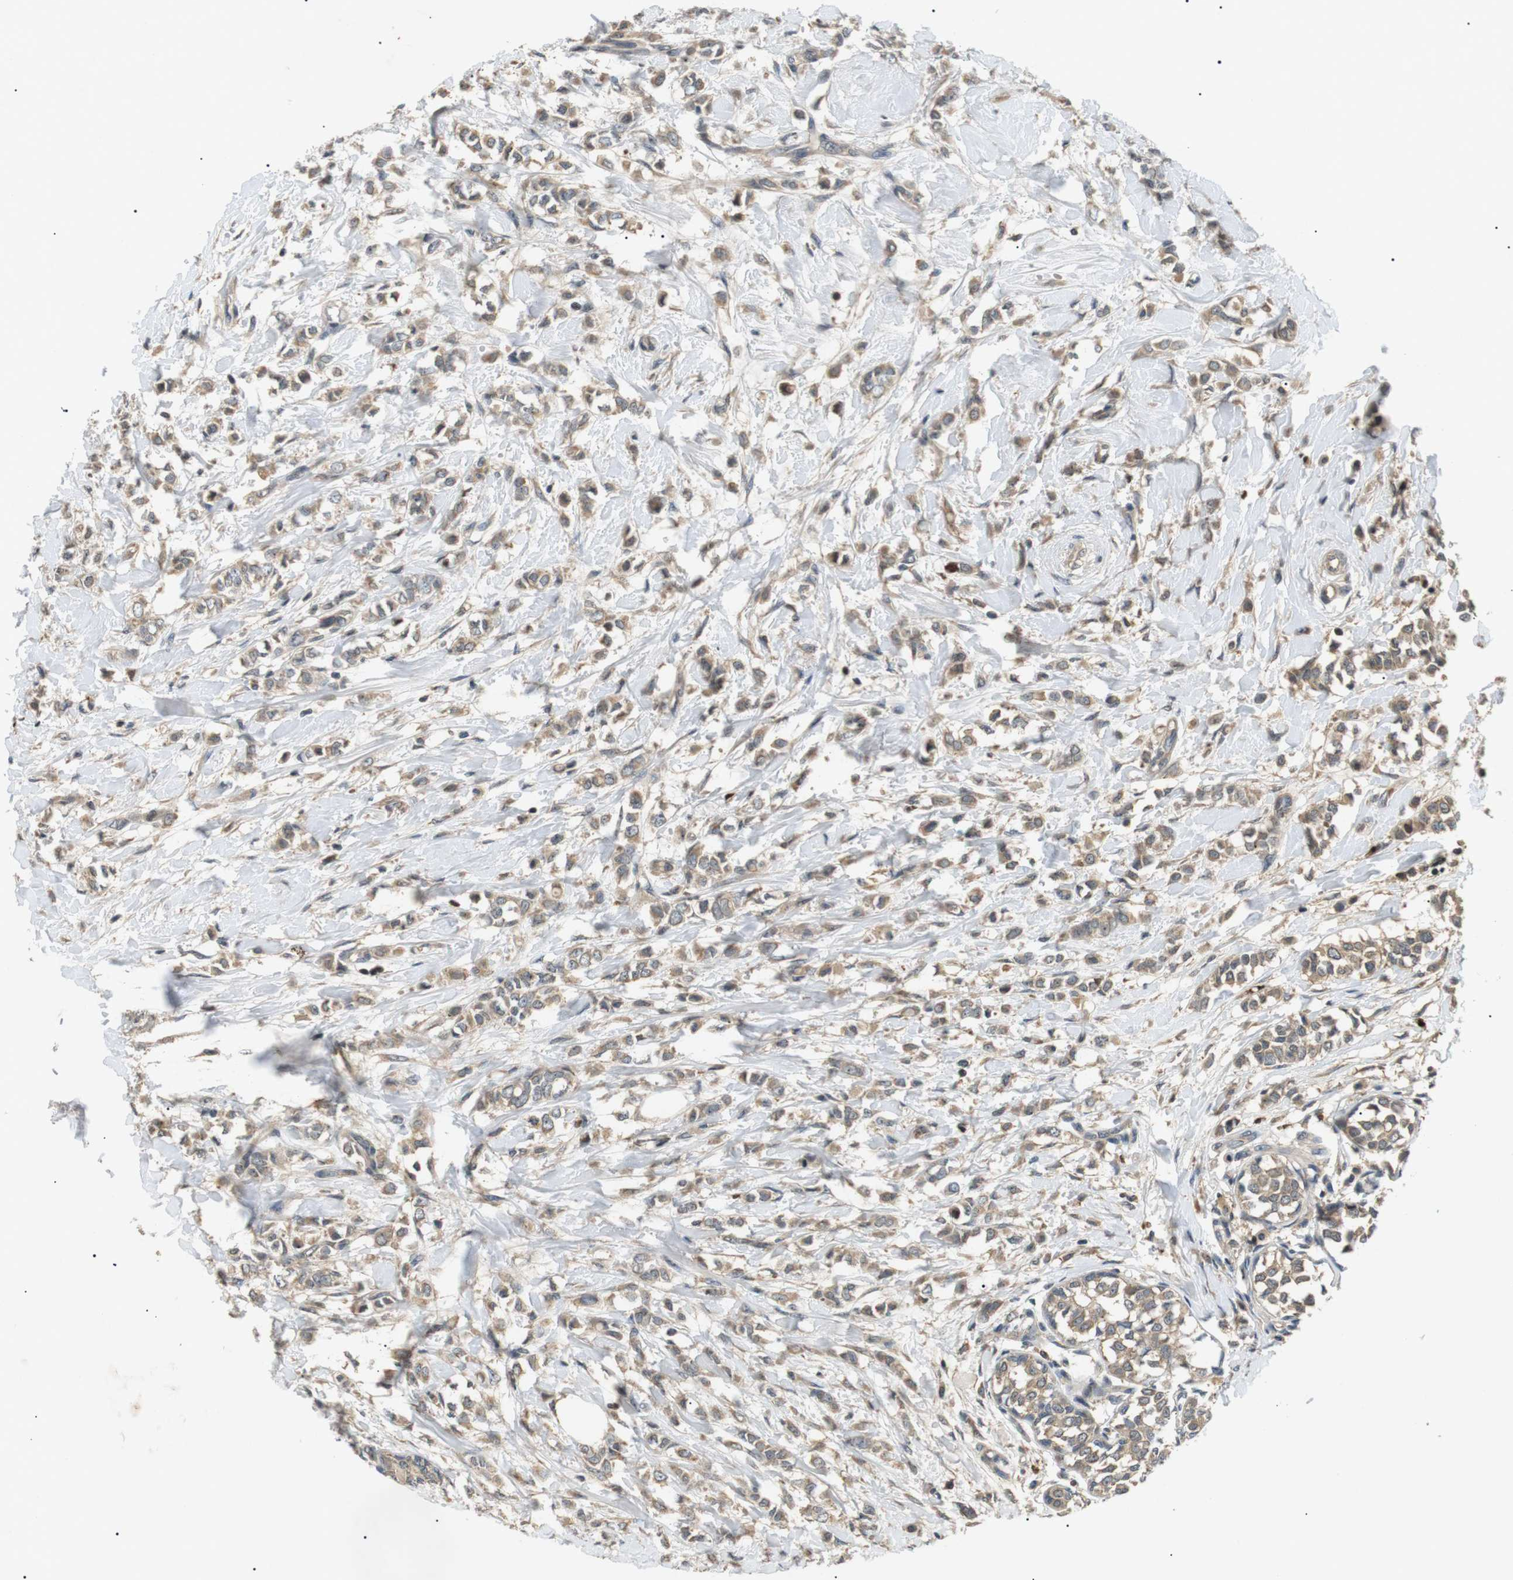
{"staining": {"intensity": "weak", "quantity": ">75%", "location": "cytoplasmic/membranous"}, "tissue": "breast cancer", "cell_type": "Tumor cells", "image_type": "cancer", "snomed": [{"axis": "morphology", "description": "Lobular carcinoma, in situ"}, {"axis": "morphology", "description": "Lobular carcinoma"}, {"axis": "topography", "description": "Breast"}], "caption": "Breast cancer (lobular carcinoma) stained with IHC exhibits weak cytoplasmic/membranous positivity in approximately >75% of tumor cells.", "gene": "HSPA13", "patient": {"sex": "female", "age": 41}}